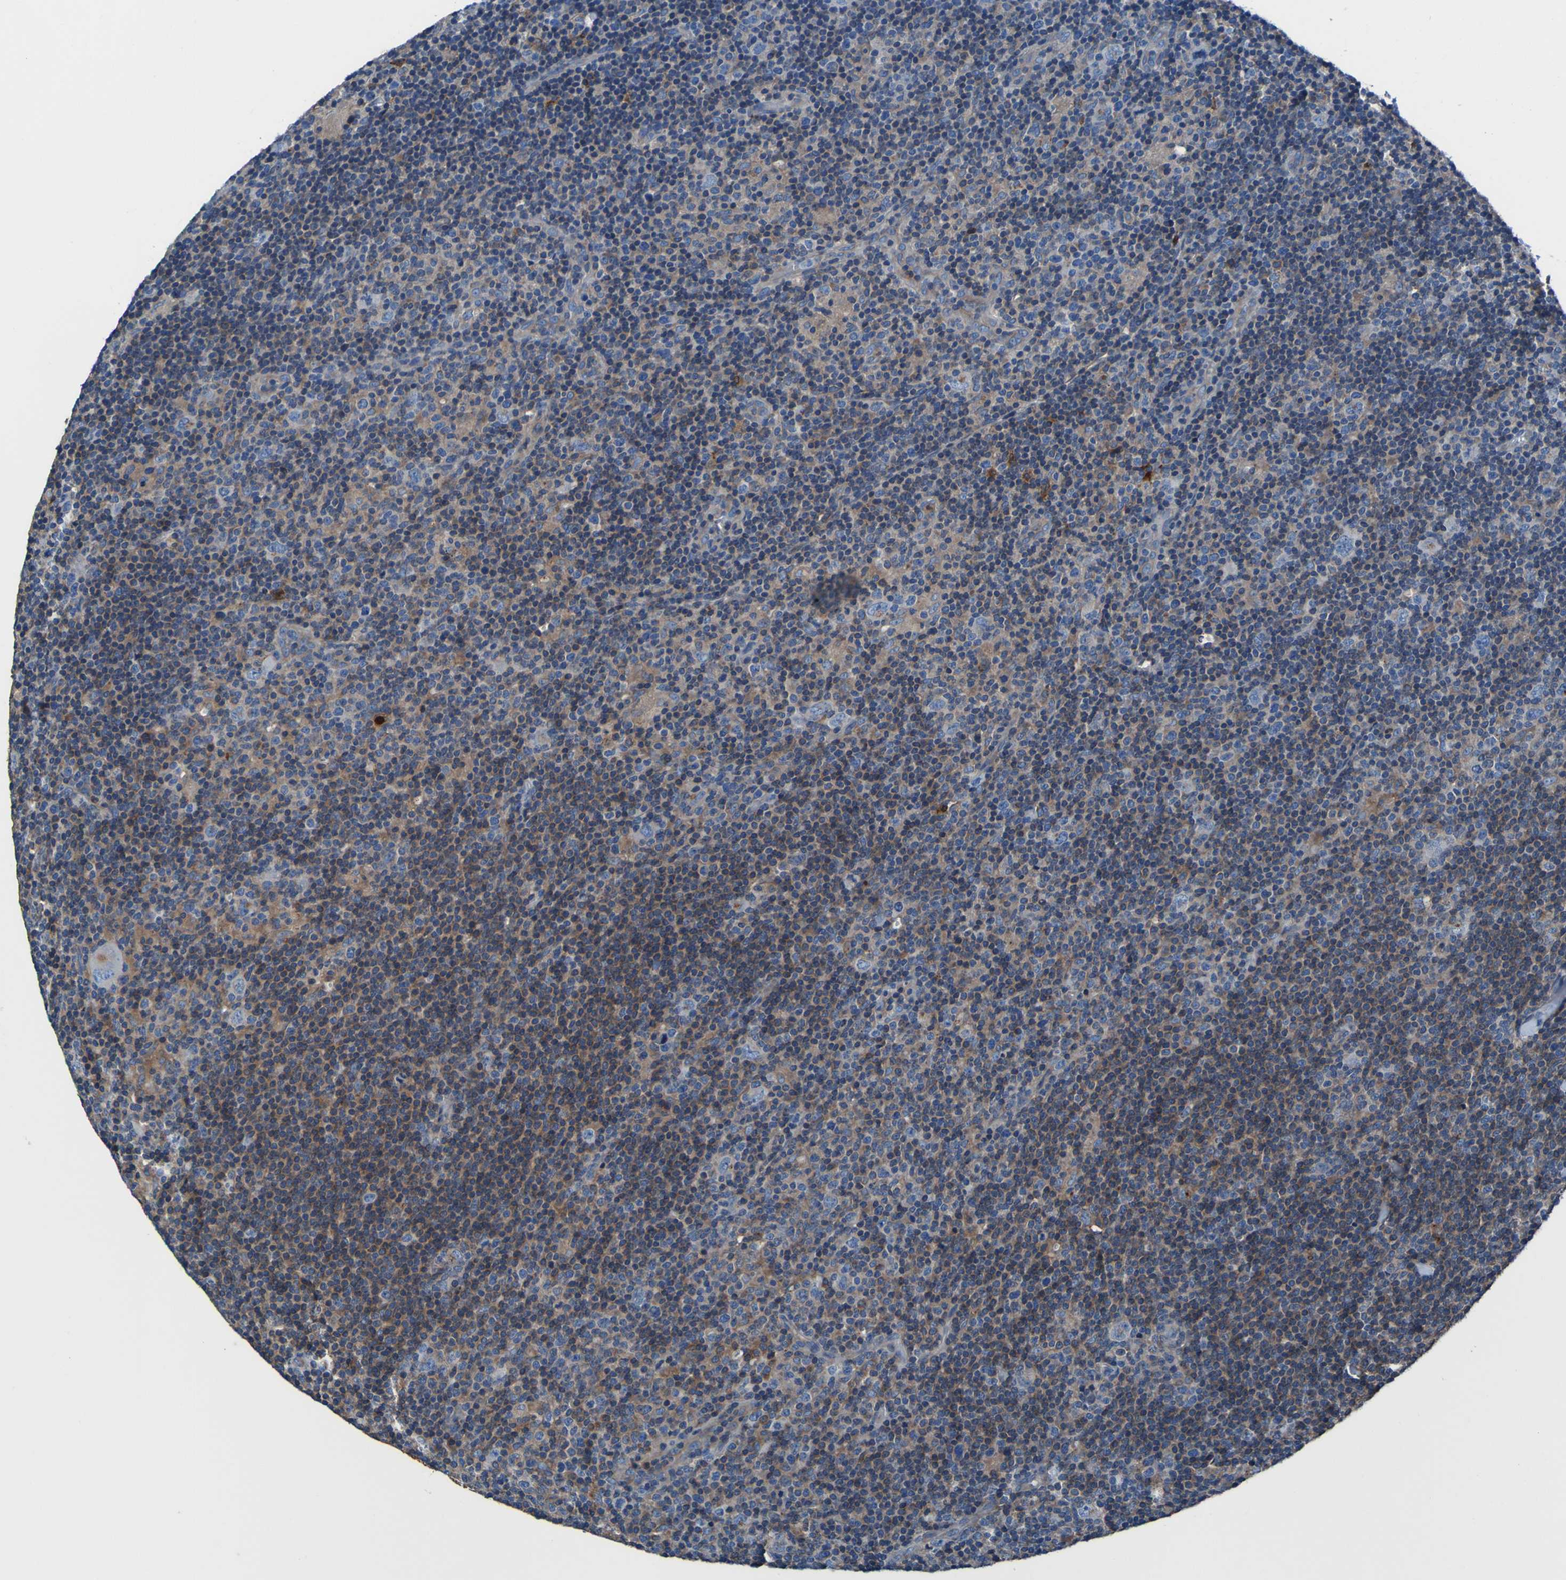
{"staining": {"intensity": "weak", "quantity": ">75%", "location": "cytoplasmic/membranous"}, "tissue": "lymphoma", "cell_type": "Tumor cells", "image_type": "cancer", "snomed": [{"axis": "morphology", "description": "Hodgkin's disease, NOS"}, {"axis": "topography", "description": "Lymph node"}], "caption": "Immunohistochemistry (IHC) (DAB (3,3'-diaminobenzidine)) staining of Hodgkin's disease displays weak cytoplasmic/membranous protein staining in about >75% of tumor cells.", "gene": "RAB5B", "patient": {"sex": "female", "age": 57}}